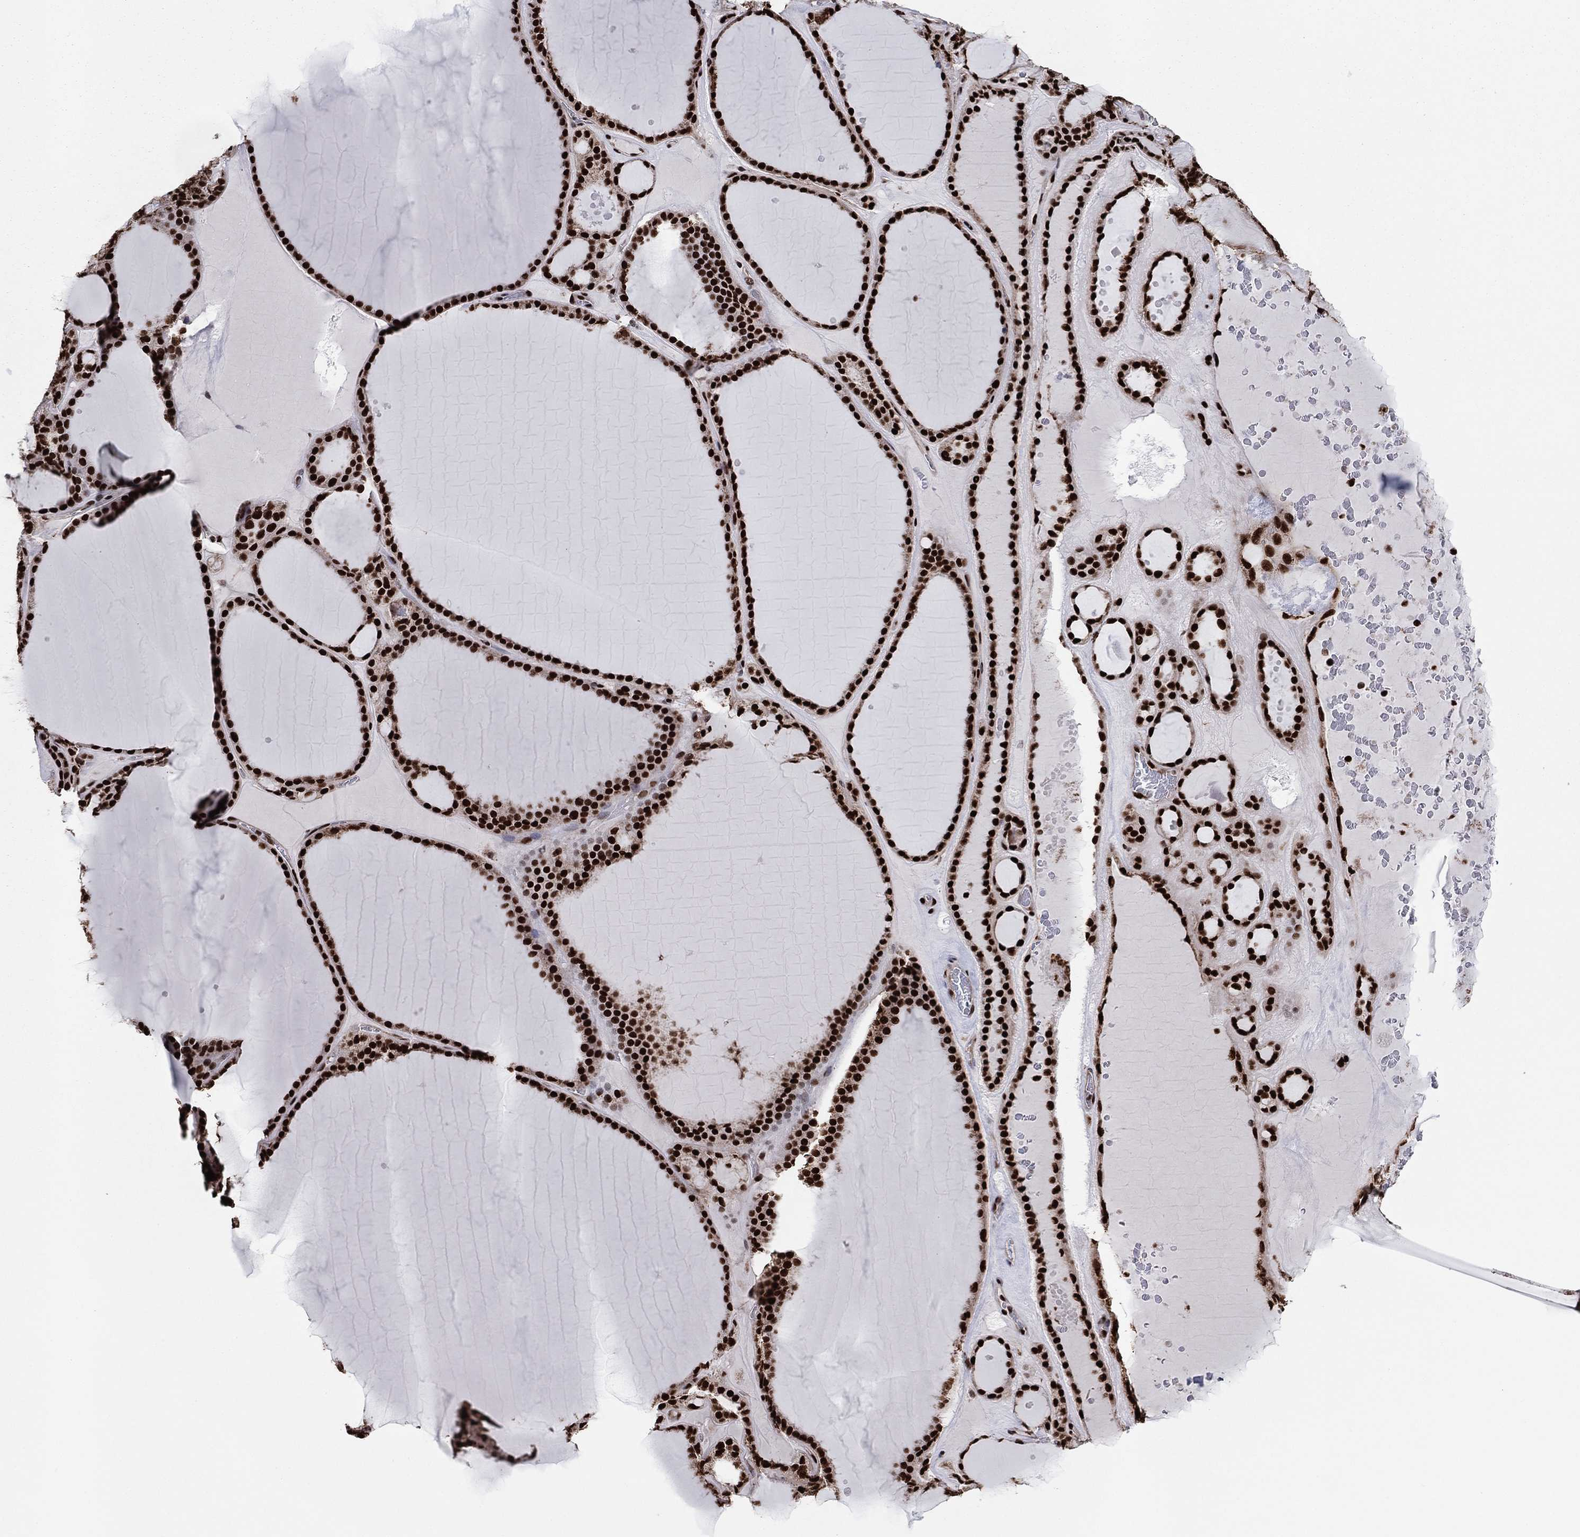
{"staining": {"intensity": "strong", "quantity": ">75%", "location": "nuclear"}, "tissue": "thyroid gland", "cell_type": "Glandular cells", "image_type": "normal", "snomed": [{"axis": "morphology", "description": "Normal tissue, NOS"}, {"axis": "topography", "description": "Thyroid gland"}], "caption": "DAB immunohistochemical staining of normal human thyroid gland displays strong nuclear protein positivity in about >75% of glandular cells. Nuclei are stained in blue.", "gene": "TP53BP1", "patient": {"sex": "male", "age": 63}}